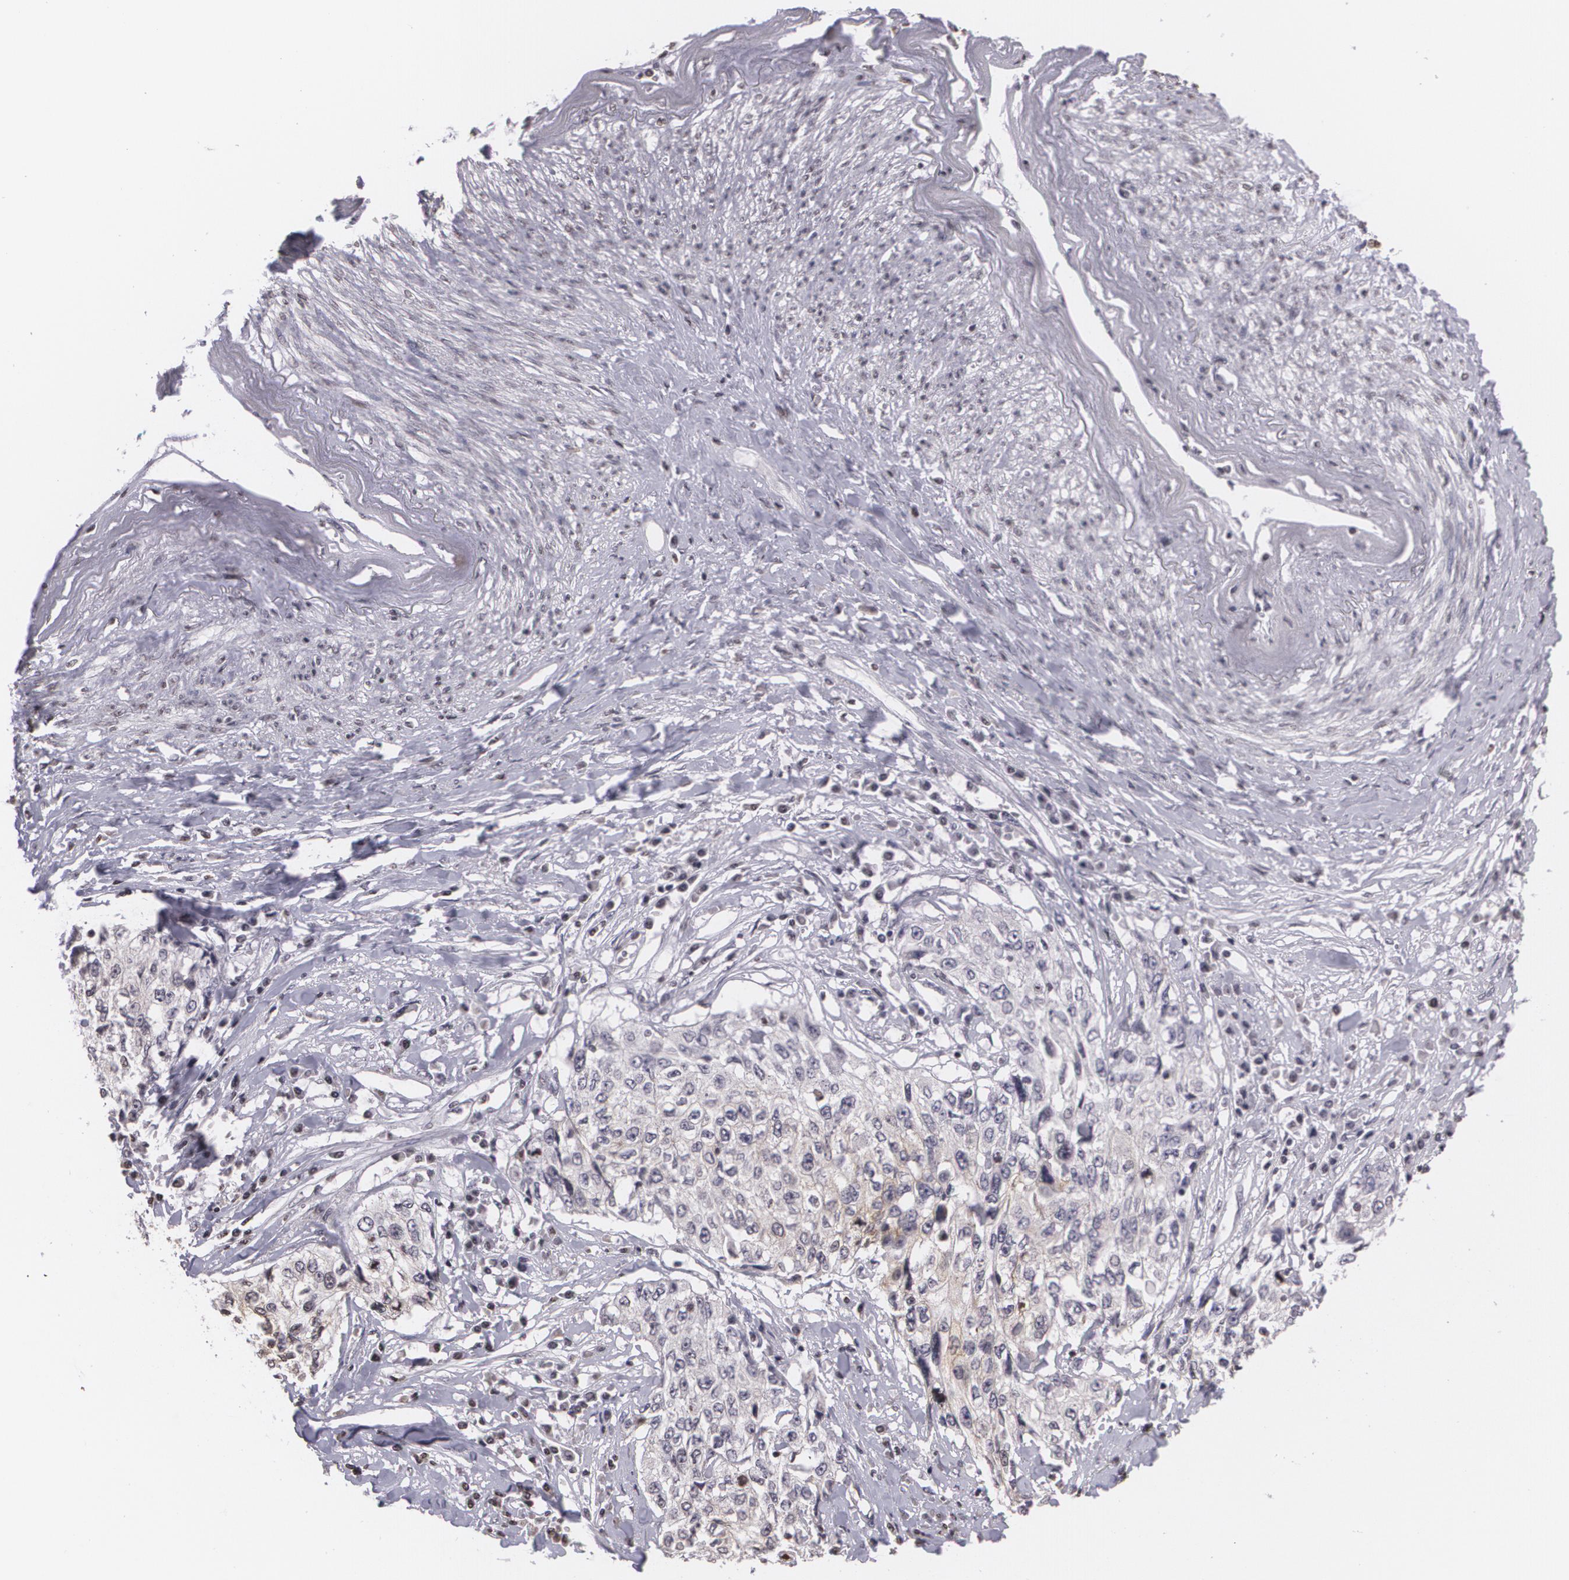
{"staining": {"intensity": "negative", "quantity": "none", "location": "none"}, "tissue": "cervical cancer", "cell_type": "Tumor cells", "image_type": "cancer", "snomed": [{"axis": "morphology", "description": "Squamous cell carcinoma, NOS"}, {"axis": "topography", "description": "Cervix"}], "caption": "An IHC photomicrograph of cervical cancer (squamous cell carcinoma) is shown. There is no staining in tumor cells of cervical cancer (squamous cell carcinoma). (DAB (3,3'-diaminobenzidine) IHC with hematoxylin counter stain).", "gene": "MUC1", "patient": {"sex": "female", "age": 57}}